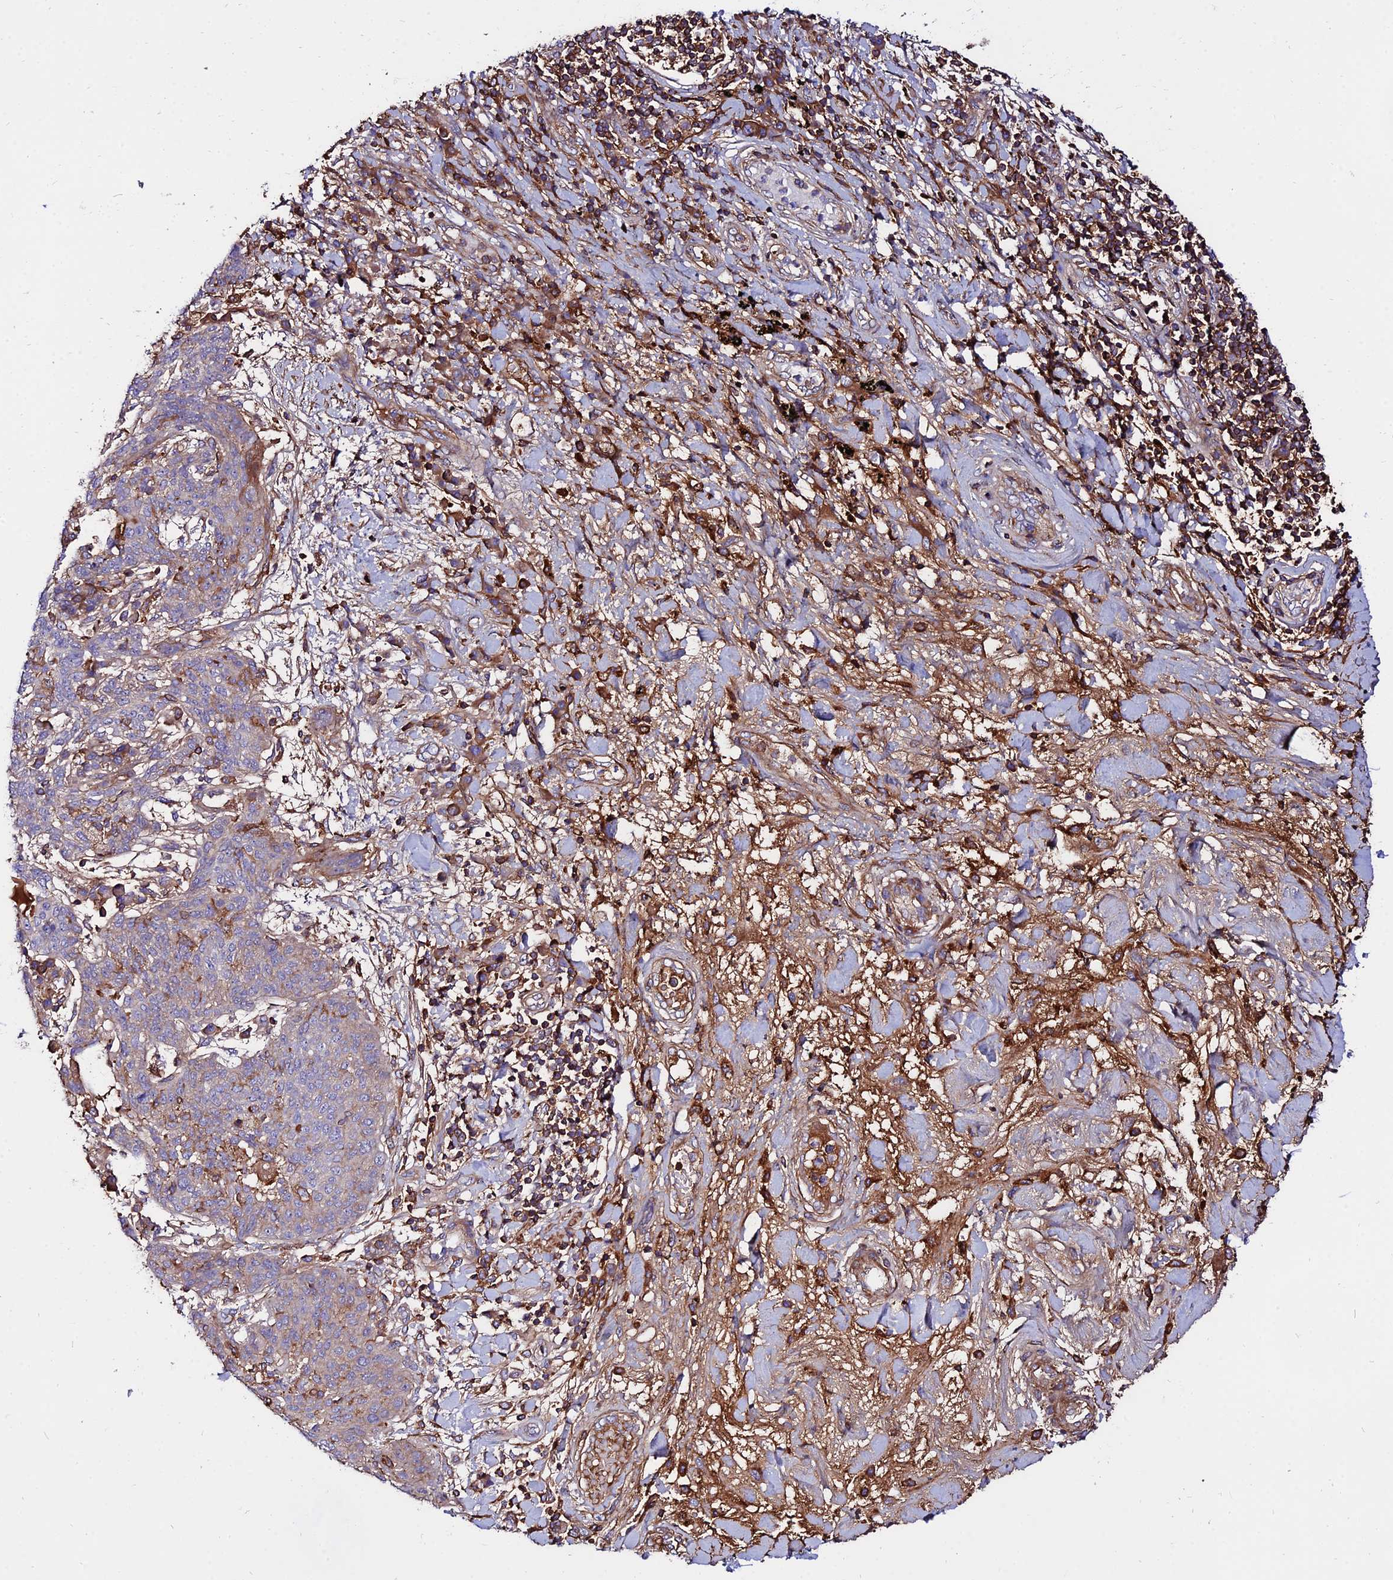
{"staining": {"intensity": "weak", "quantity": "<25%", "location": "cytoplasmic/membranous"}, "tissue": "lung cancer", "cell_type": "Tumor cells", "image_type": "cancer", "snomed": [{"axis": "morphology", "description": "Squamous cell carcinoma, NOS"}, {"axis": "topography", "description": "Lung"}], "caption": "This is a photomicrograph of immunohistochemistry (IHC) staining of squamous cell carcinoma (lung), which shows no staining in tumor cells.", "gene": "PYM1", "patient": {"sex": "female", "age": 70}}